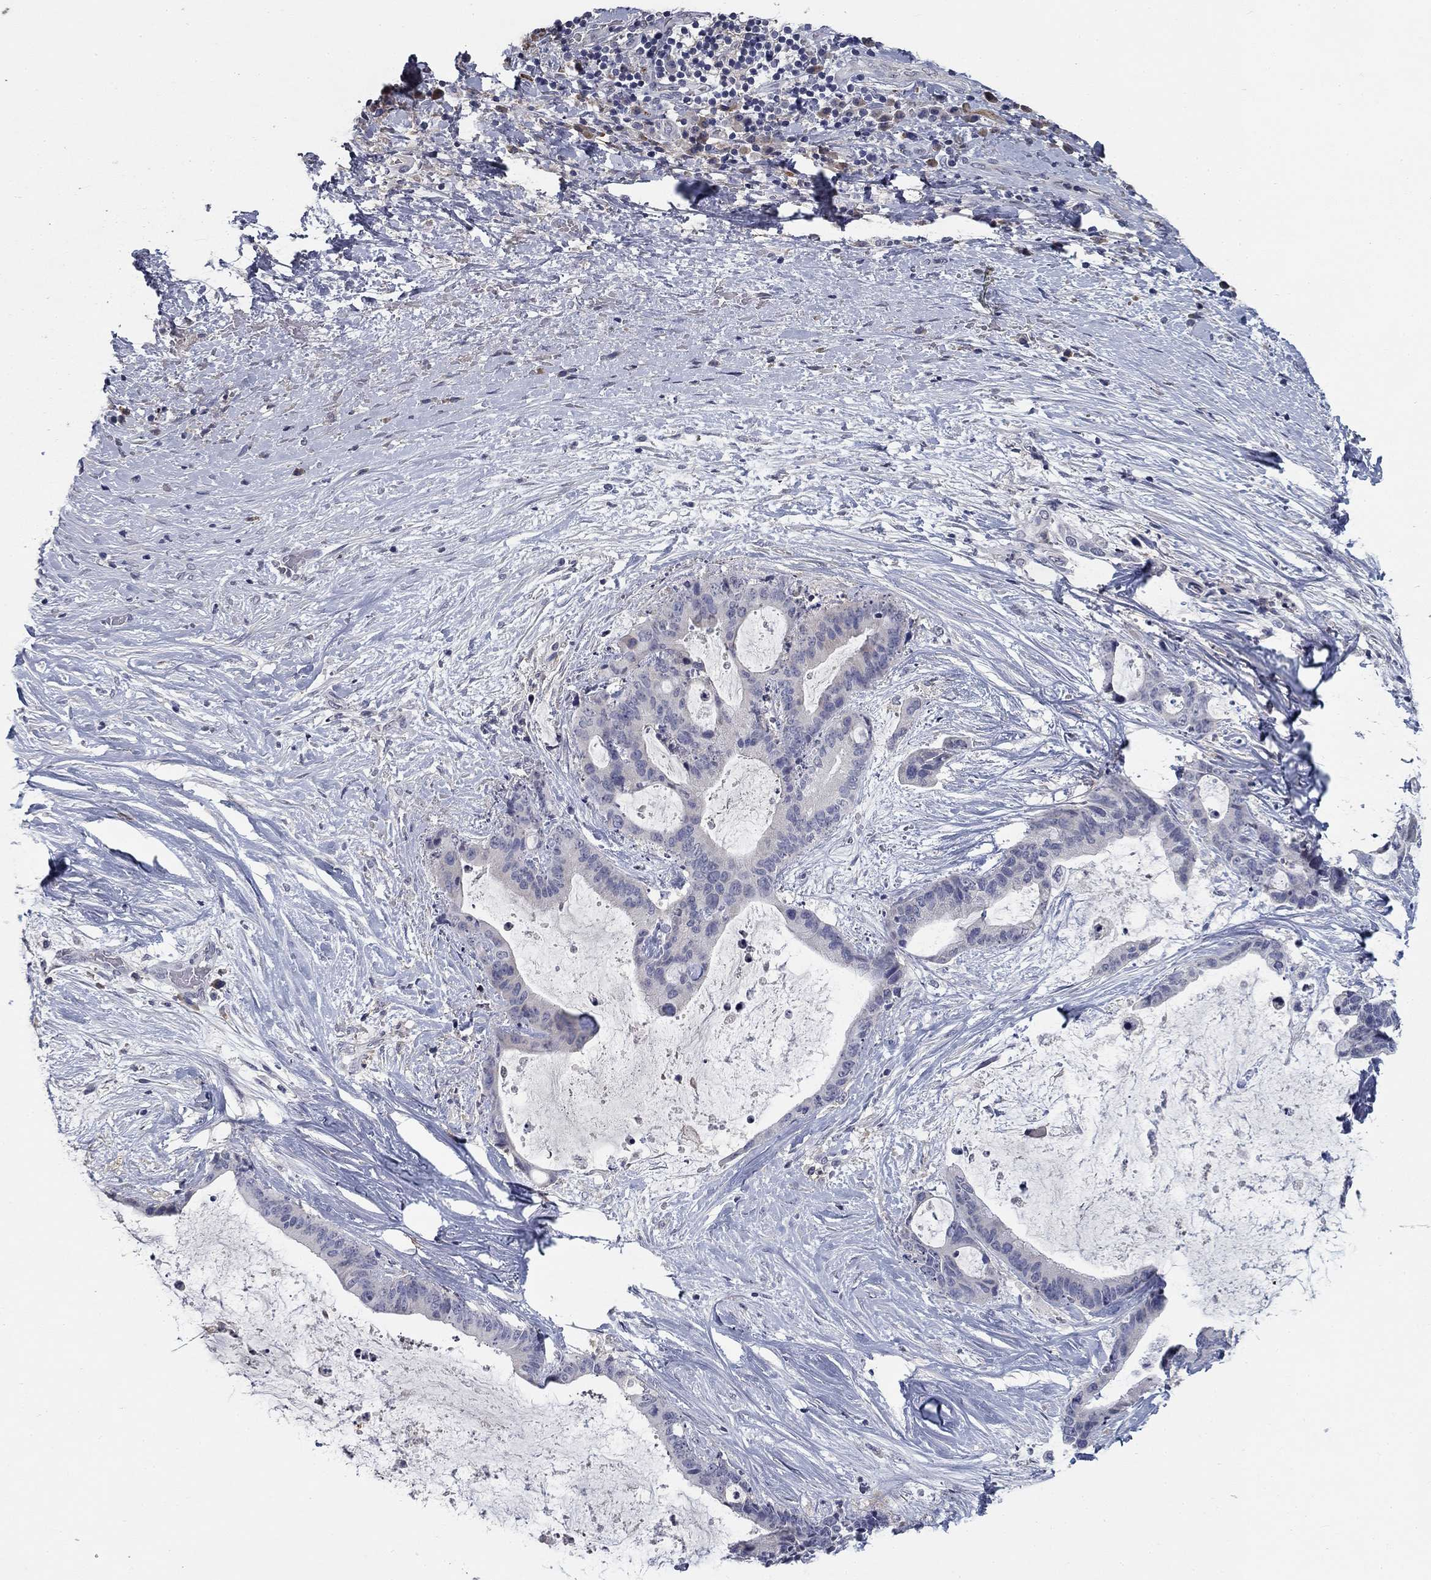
{"staining": {"intensity": "negative", "quantity": "none", "location": "none"}, "tissue": "liver cancer", "cell_type": "Tumor cells", "image_type": "cancer", "snomed": [{"axis": "morphology", "description": "Cholangiocarcinoma"}, {"axis": "topography", "description": "Liver"}], "caption": "This is a image of immunohistochemistry staining of liver cancer, which shows no staining in tumor cells.", "gene": "CD274", "patient": {"sex": "female", "age": 73}}